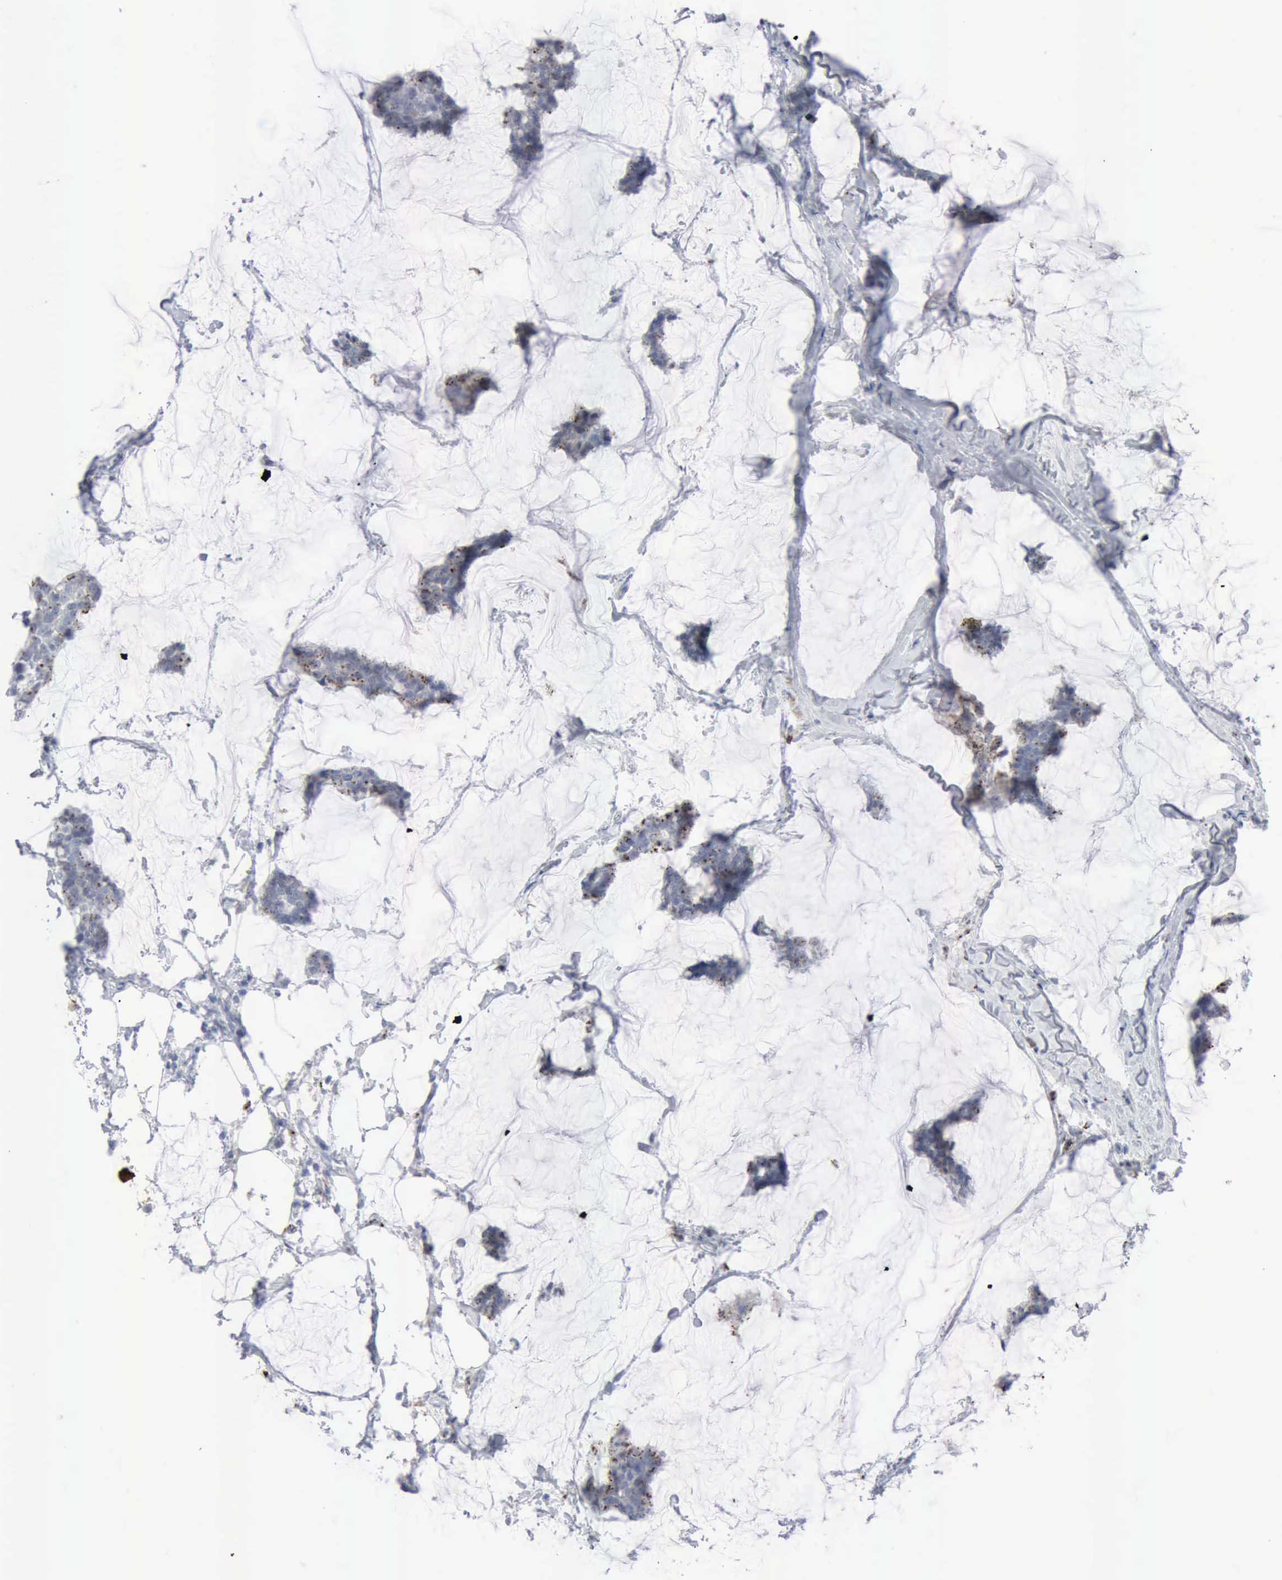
{"staining": {"intensity": "weak", "quantity": "<25%", "location": "cytoplasmic/membranous"}, "tissue": "breast cancer", "cell_type": "Tumor cells", "image_type": "cancer", "snomed": [{"axis": "morphology", "description": "Duct carcinoma"}, {"axis": "topography", "description": "Breast"}], "caption": "This micrograph is of intraductal carcinoma (breast) stained with immunohistochemistry to label a protein in brown with the nuclei are counter-stained blue. There is no staining in tumor cells. (Brightfield microscopy of DAB immunohistochemistry (IHC) at high magnification).", "gene": "GLA", "patient": {"sex": "female", "age": 93}}